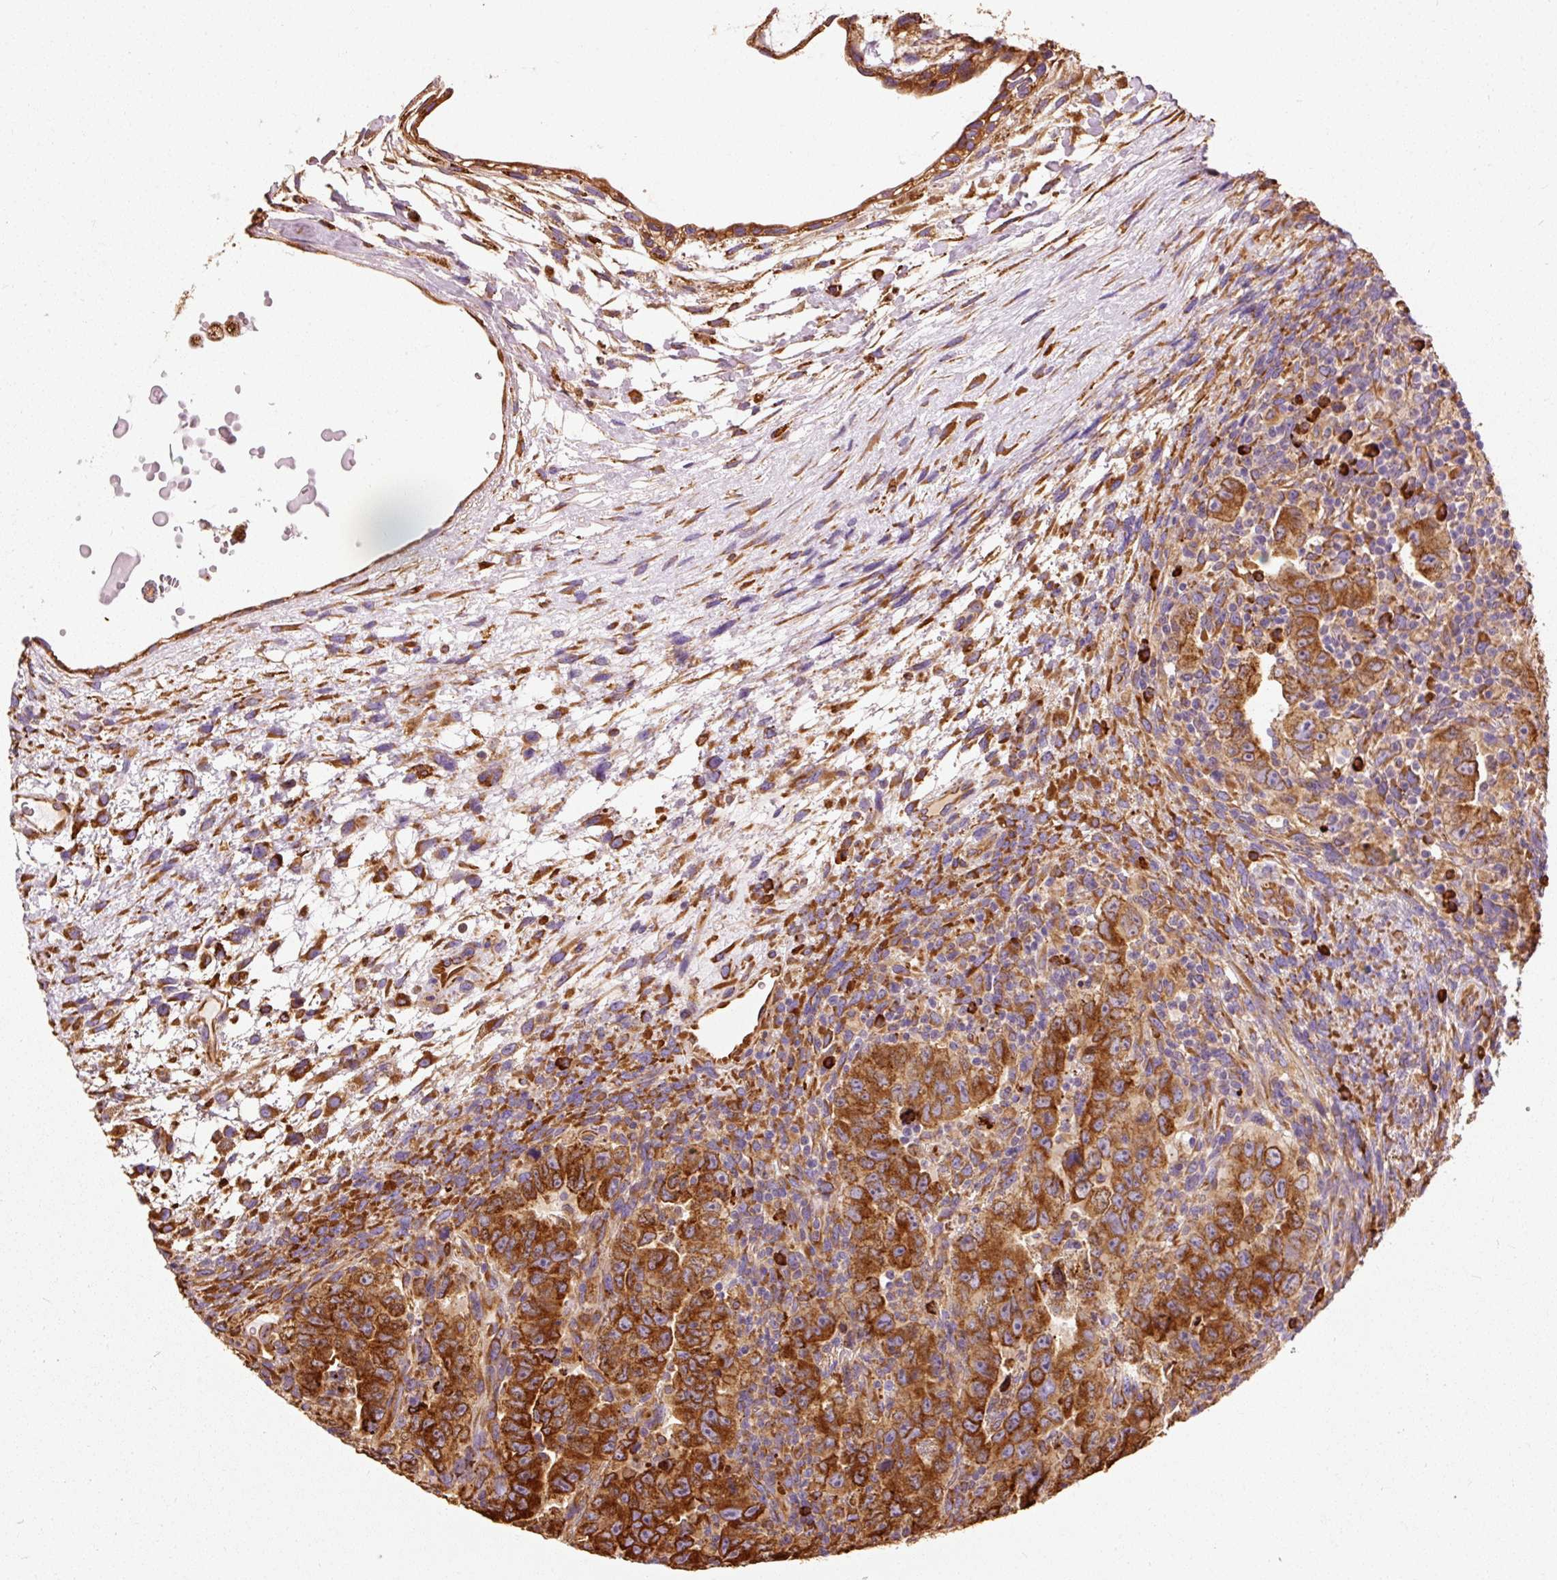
{"staining": {"intensity": "strong", "quantity": ">75%", "location": "cytoplasmic/membranous"}, "tissue": "testis cancer", "cell_type": "Tumor cells", "image_type": "cancer", "snomed": [{"axis": "morphology", "description": "Carcinoma, Embryonal, NOS"}, {"axis": "topography", "description": "Testis"}], "caption": "Testis cancer was stained to show a protein in brown. There is high levels of strong cytoplasmic/membranous expression in approximately >75% of tumor cells. Immunohistochemistry (ihc) stains the protein in brown and the nuclei are stained blue.", "gene": "KLC1", "patient": {"sex": "male", "age": 24}}